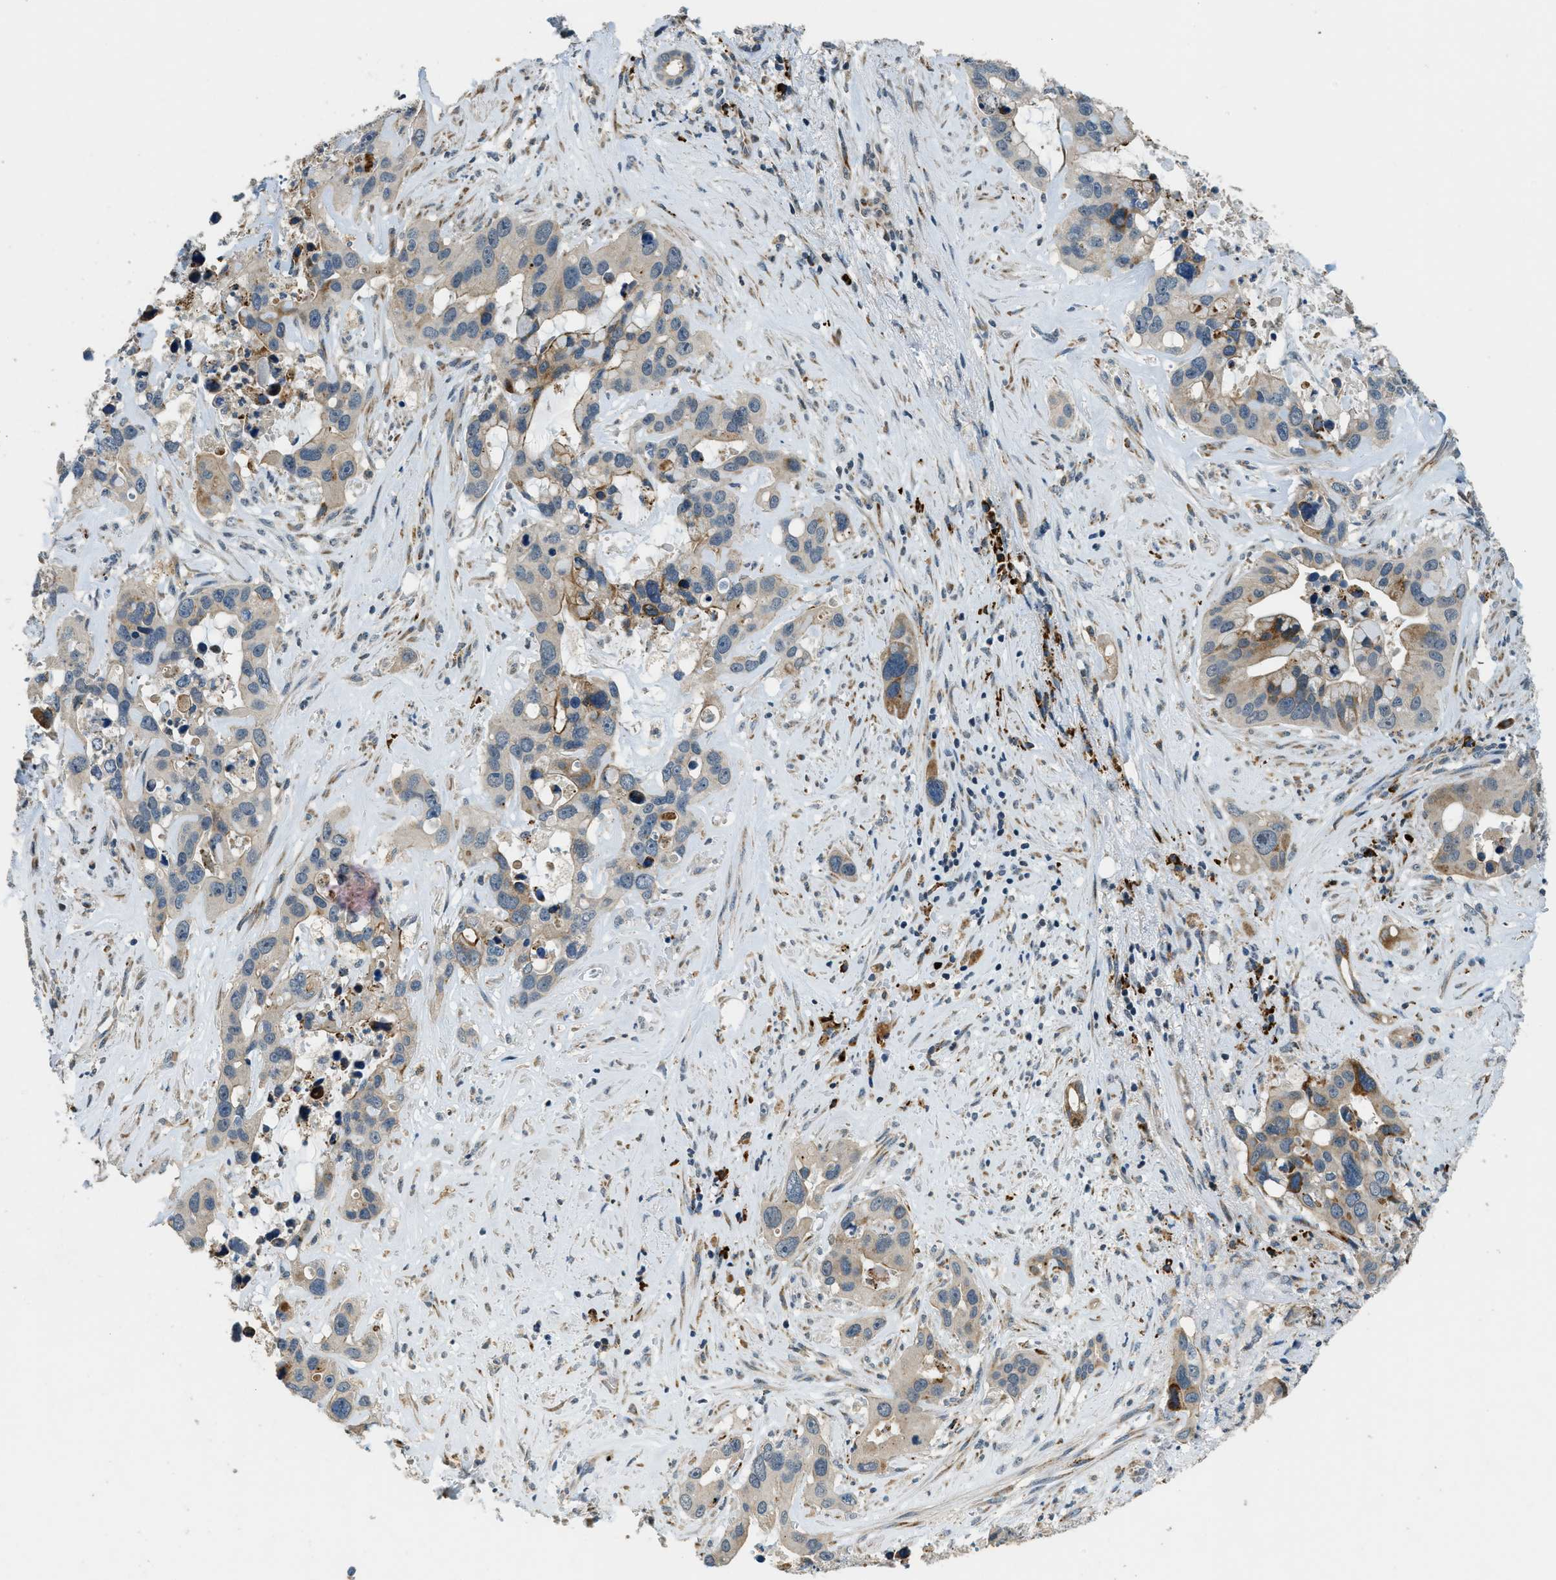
{"staining": {"intensity": "moderate", "quantity": "<25%", "location": "cytoplasmic/membranous"}, "tissue": "liver cancer", "cell_type": "Tumor cells", "image_type": "cancer", "snomed": [{"axis": "morphology", "description": "Cholangiocarcinoma"}, {"axis": "topography", "description": "Liver"}], "caption": "Liver cancer (cholangiocarcinoma) stained with immunohistochemistry (IHC) reveals moderate cytoplasmic/membranous positivity in approximately <25% of tumor cells.", "gene": "HERC2", "patient": {"sex": "female", "age": 65}}